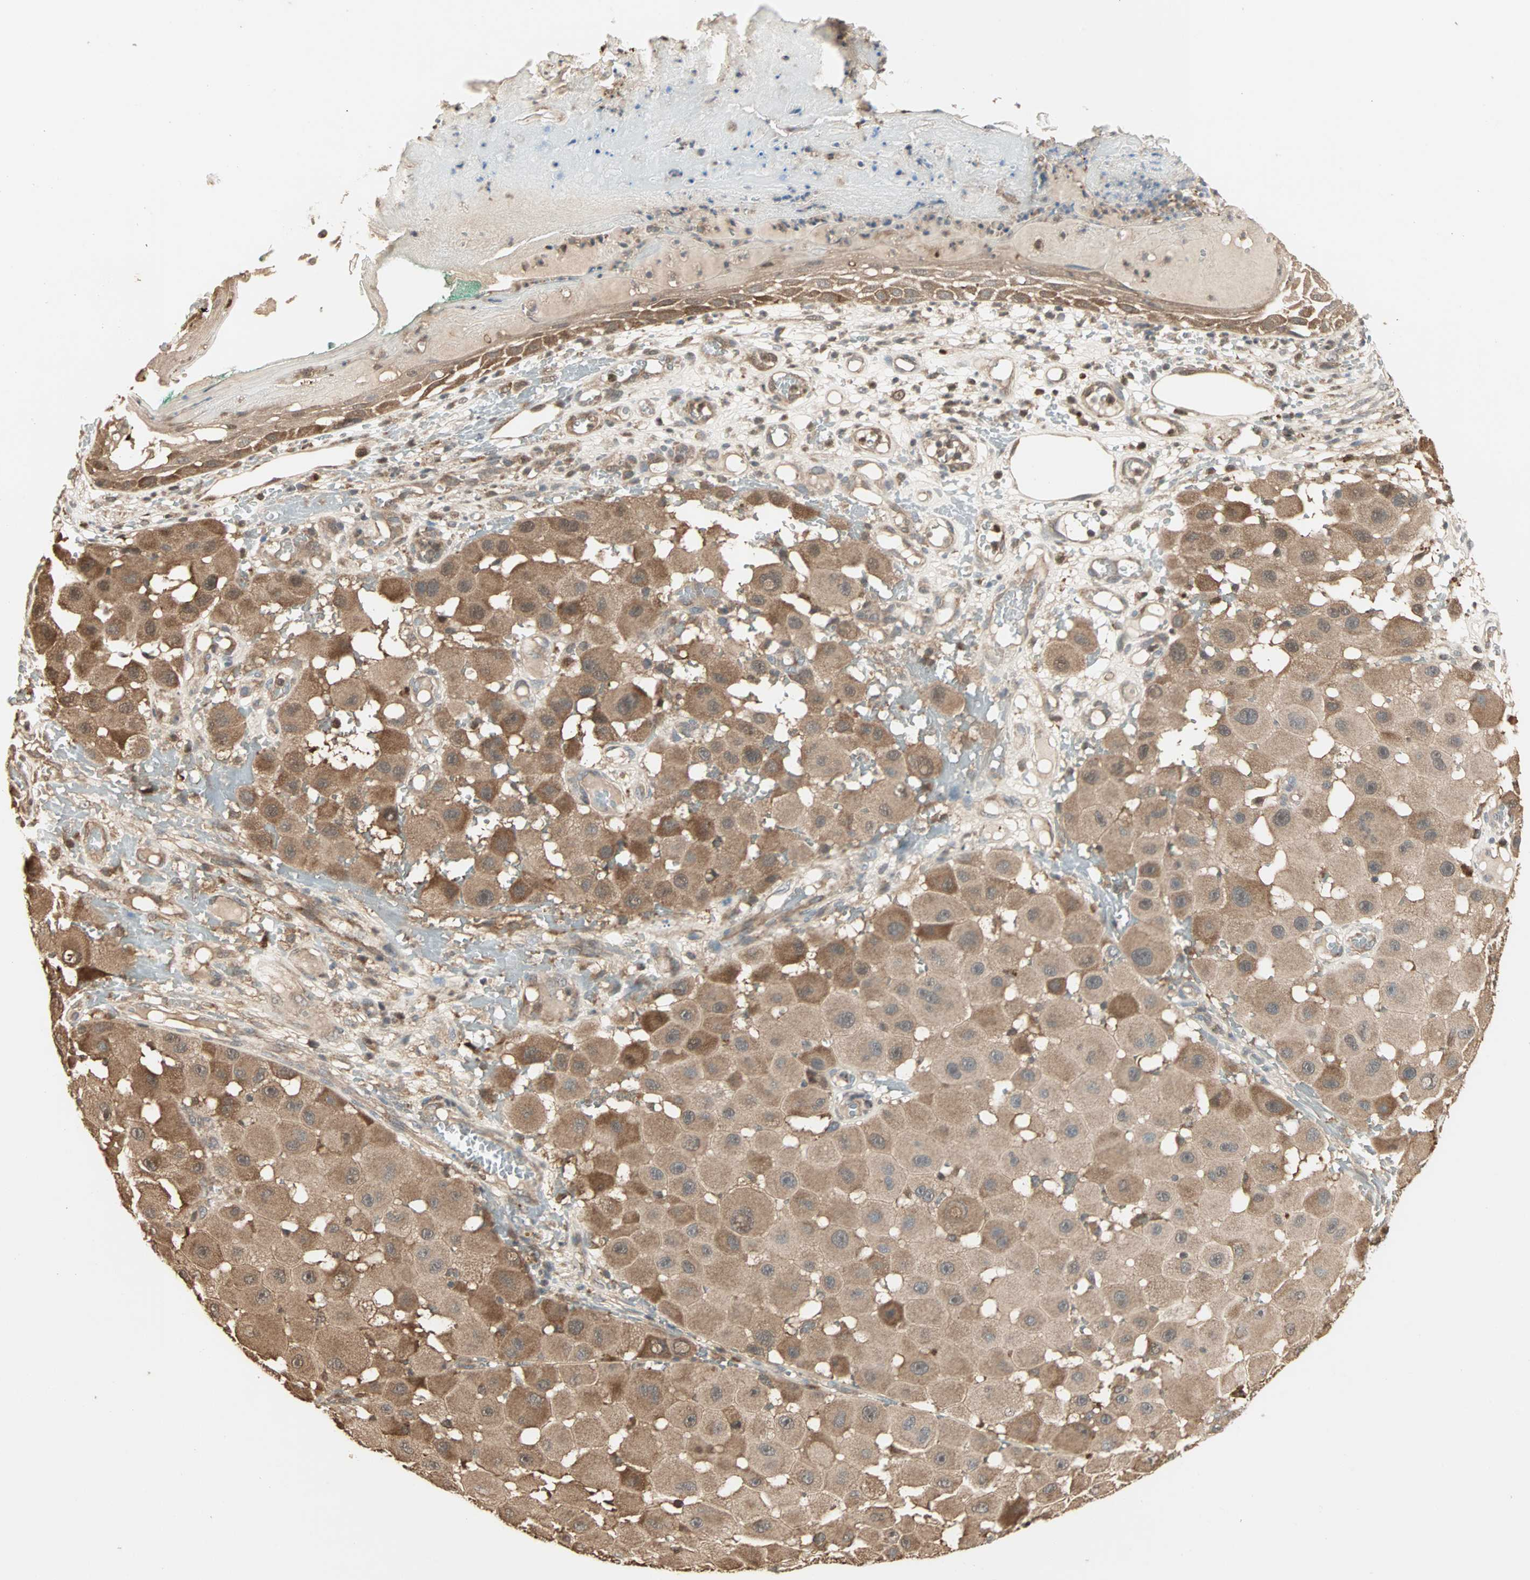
{"staining": {"intensity": "moderate", "quantity": ">75%", "location": "cytoplasmic/membranous"}, "tissue": "melanoma", "cell_type": "Tumor cells", "image_type": "cancer", "snomed": [{"axis": "morphology", "description": "Malignant melanoma, NOS"}, {"axis": "topography", "description": "Skin"}], "caption": "Protein expression analysis of melanoma shows moderate cytoplasmic/membranous staining in about >75% of tumor cells. (Brightfield microscopy of DAB IHC at high magnification).", "gene": "DRG2", "patient": {"sex": "female", "age": 81}}